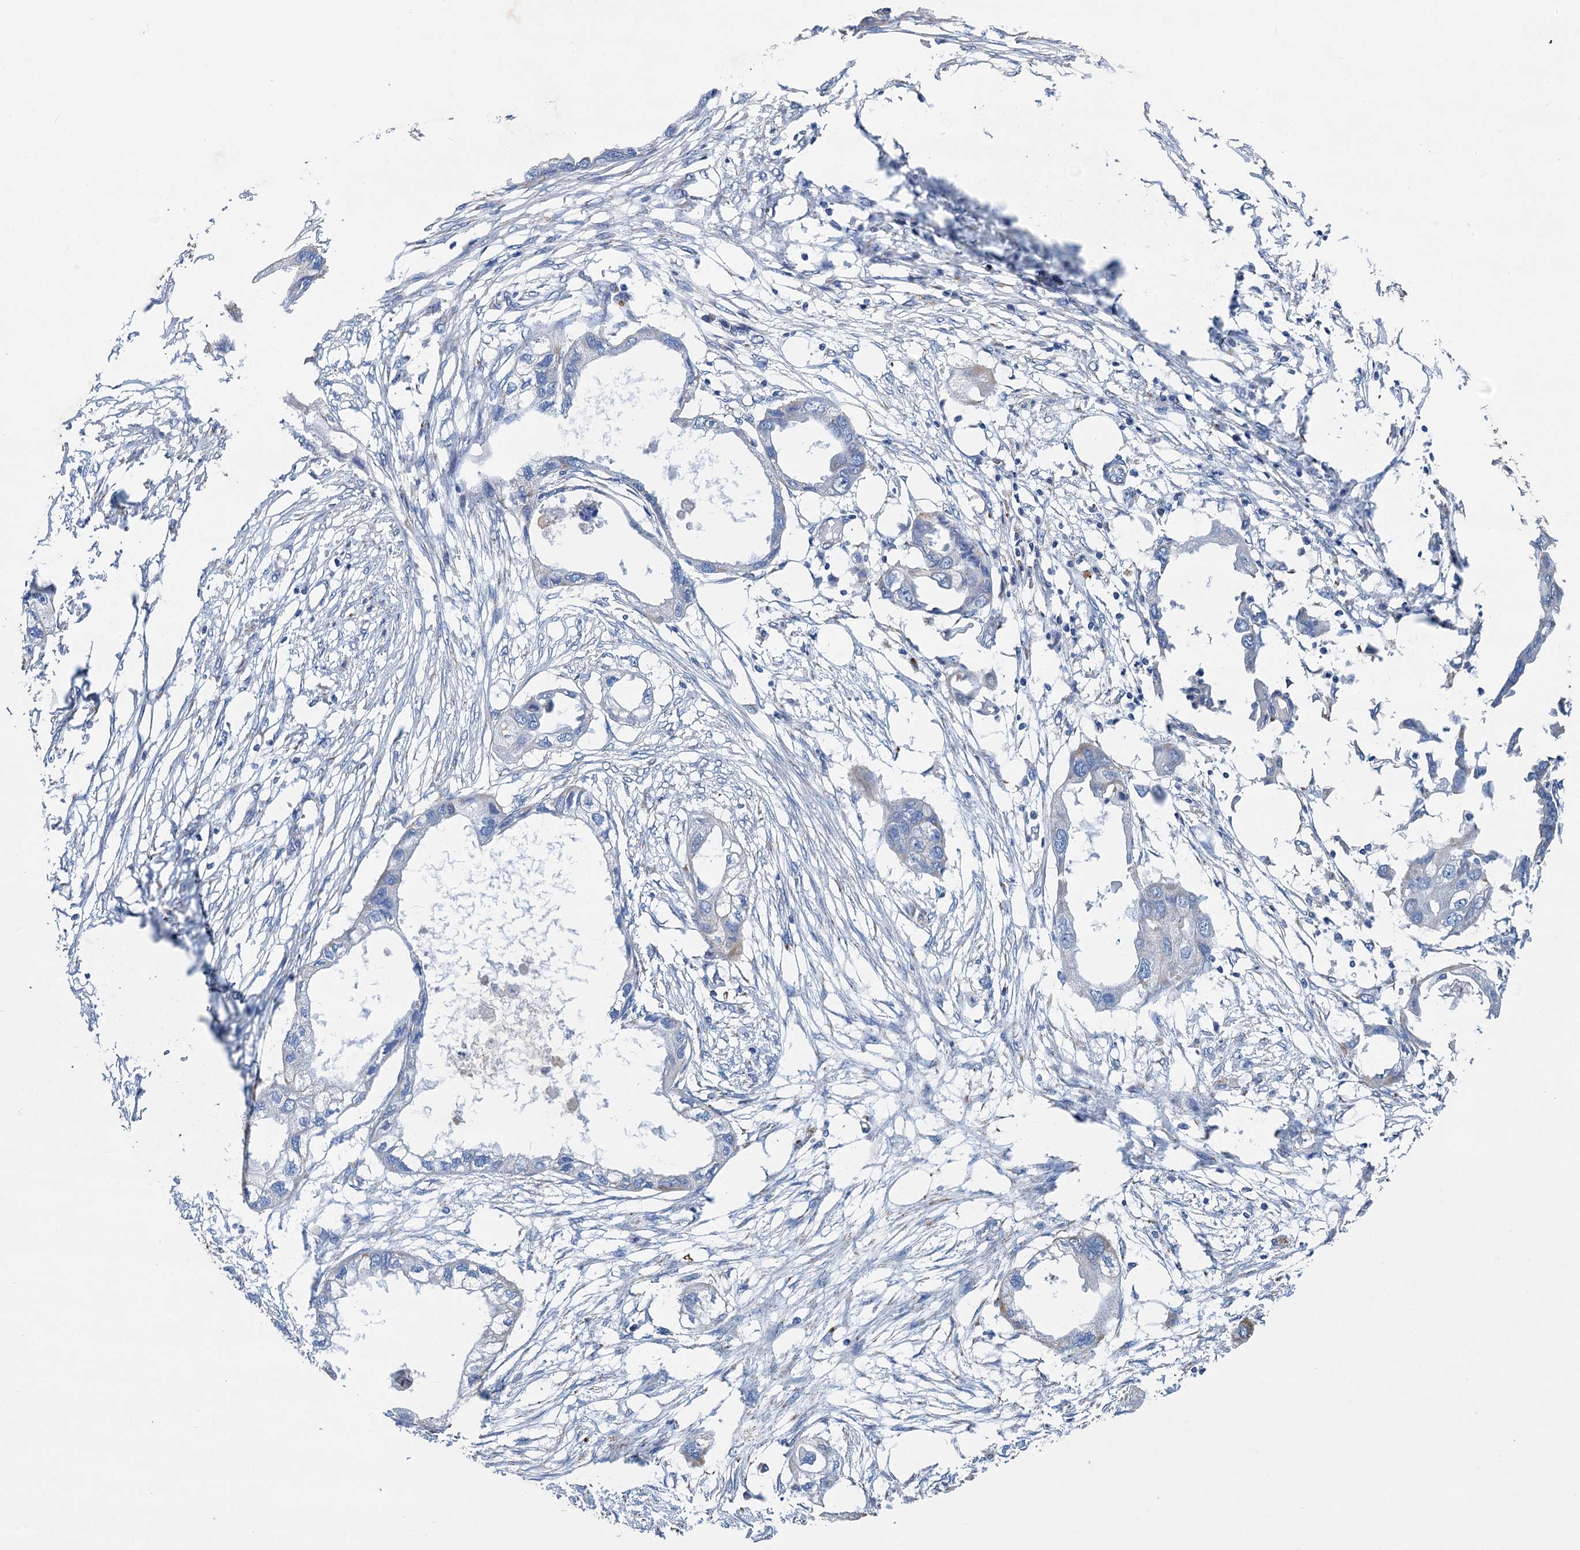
{"staining": {"intensity": "negative", "quantity": "none", "location": "none"}, "tissue": "endometrial cancer", "cell_type": "Tumor cells", "image_type": "cancer", "snomed": [{"axis": "morphology", "description": "Adenocarcinoma, NOS"}, {"axis": "morphology", "description": "Adenocarcinoma, metastatic, NOS"}, {"axis": "topography", "description": "Adipose tissue"}, {"axis": "topography", "description": "Endometrium"}], "caption": "High magnification brightfield microscopy of endometrial metastatic adenocarcinoma stained with DAB (3,3'-diaminobenzidine) (brown) and counterstained with hematoxylin (blue): tumor cells show no significant expression.", "gene": "DGLUCY", "patient": {"sex": "female", "age": 67}}